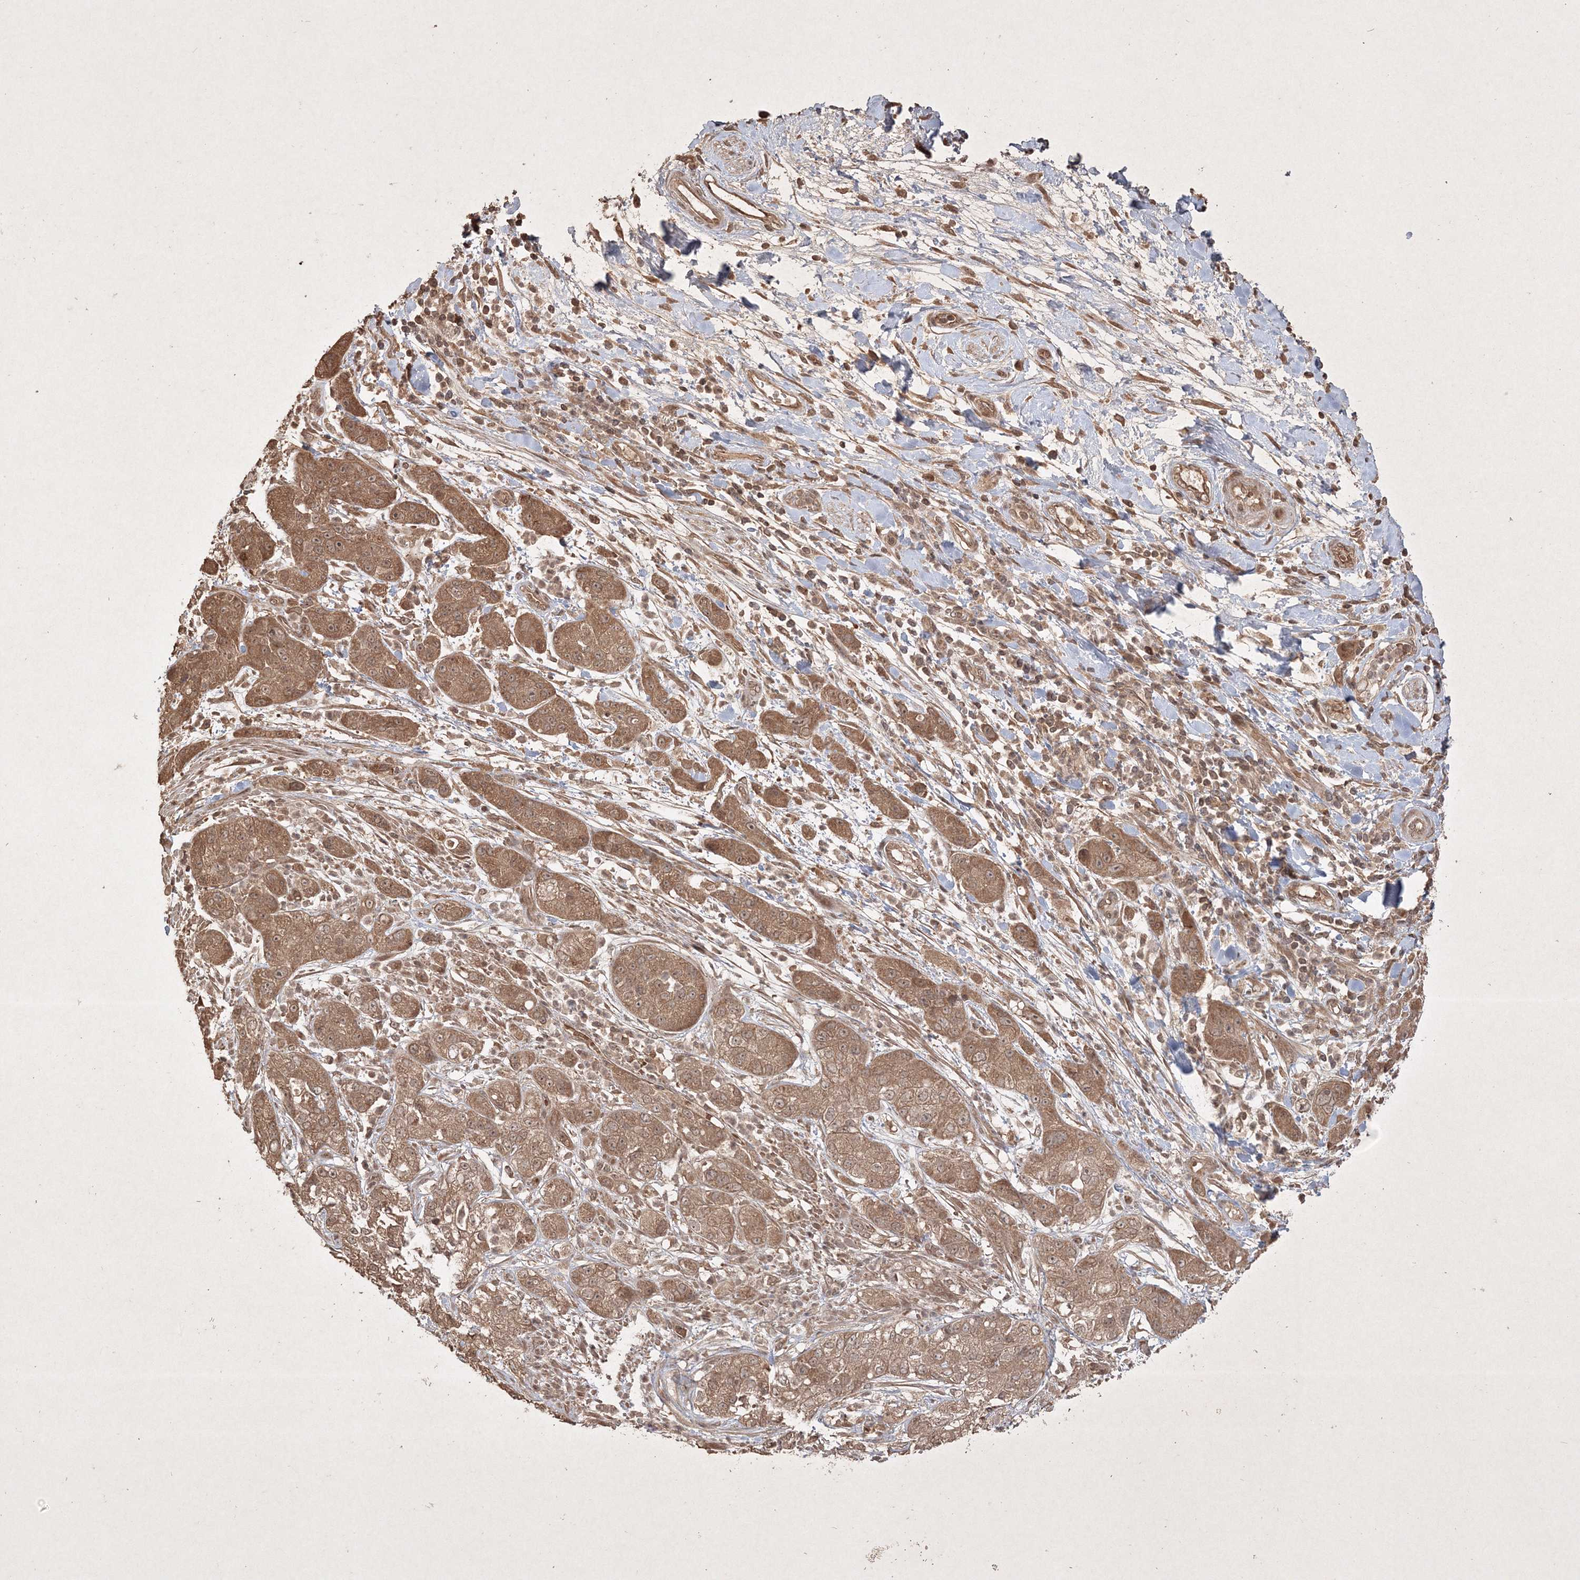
{"staining": {"intensity": "moderate", "quantity": ">75%", "location": "cytoplasmic/membranous,nuclear"}, "tissue": "pancreatic cancer", "cell_type": "Tumor cells", "image_type": "cancer", "snomed": [{"axis": "morphology", "description": "Adenocarcinoma, NOS"}, {"axis": "topography", "description": "Pancreas"}], "caption": "Adenocarcinoma (pancreatic) was stained to show a protein in brown. There is medium levels of moderate cytoplasmic/membranous and nuclear expression in about >75% of tumor cells.", "gene": "PELI3", "patient": {"sex": "female", "age": 78}}